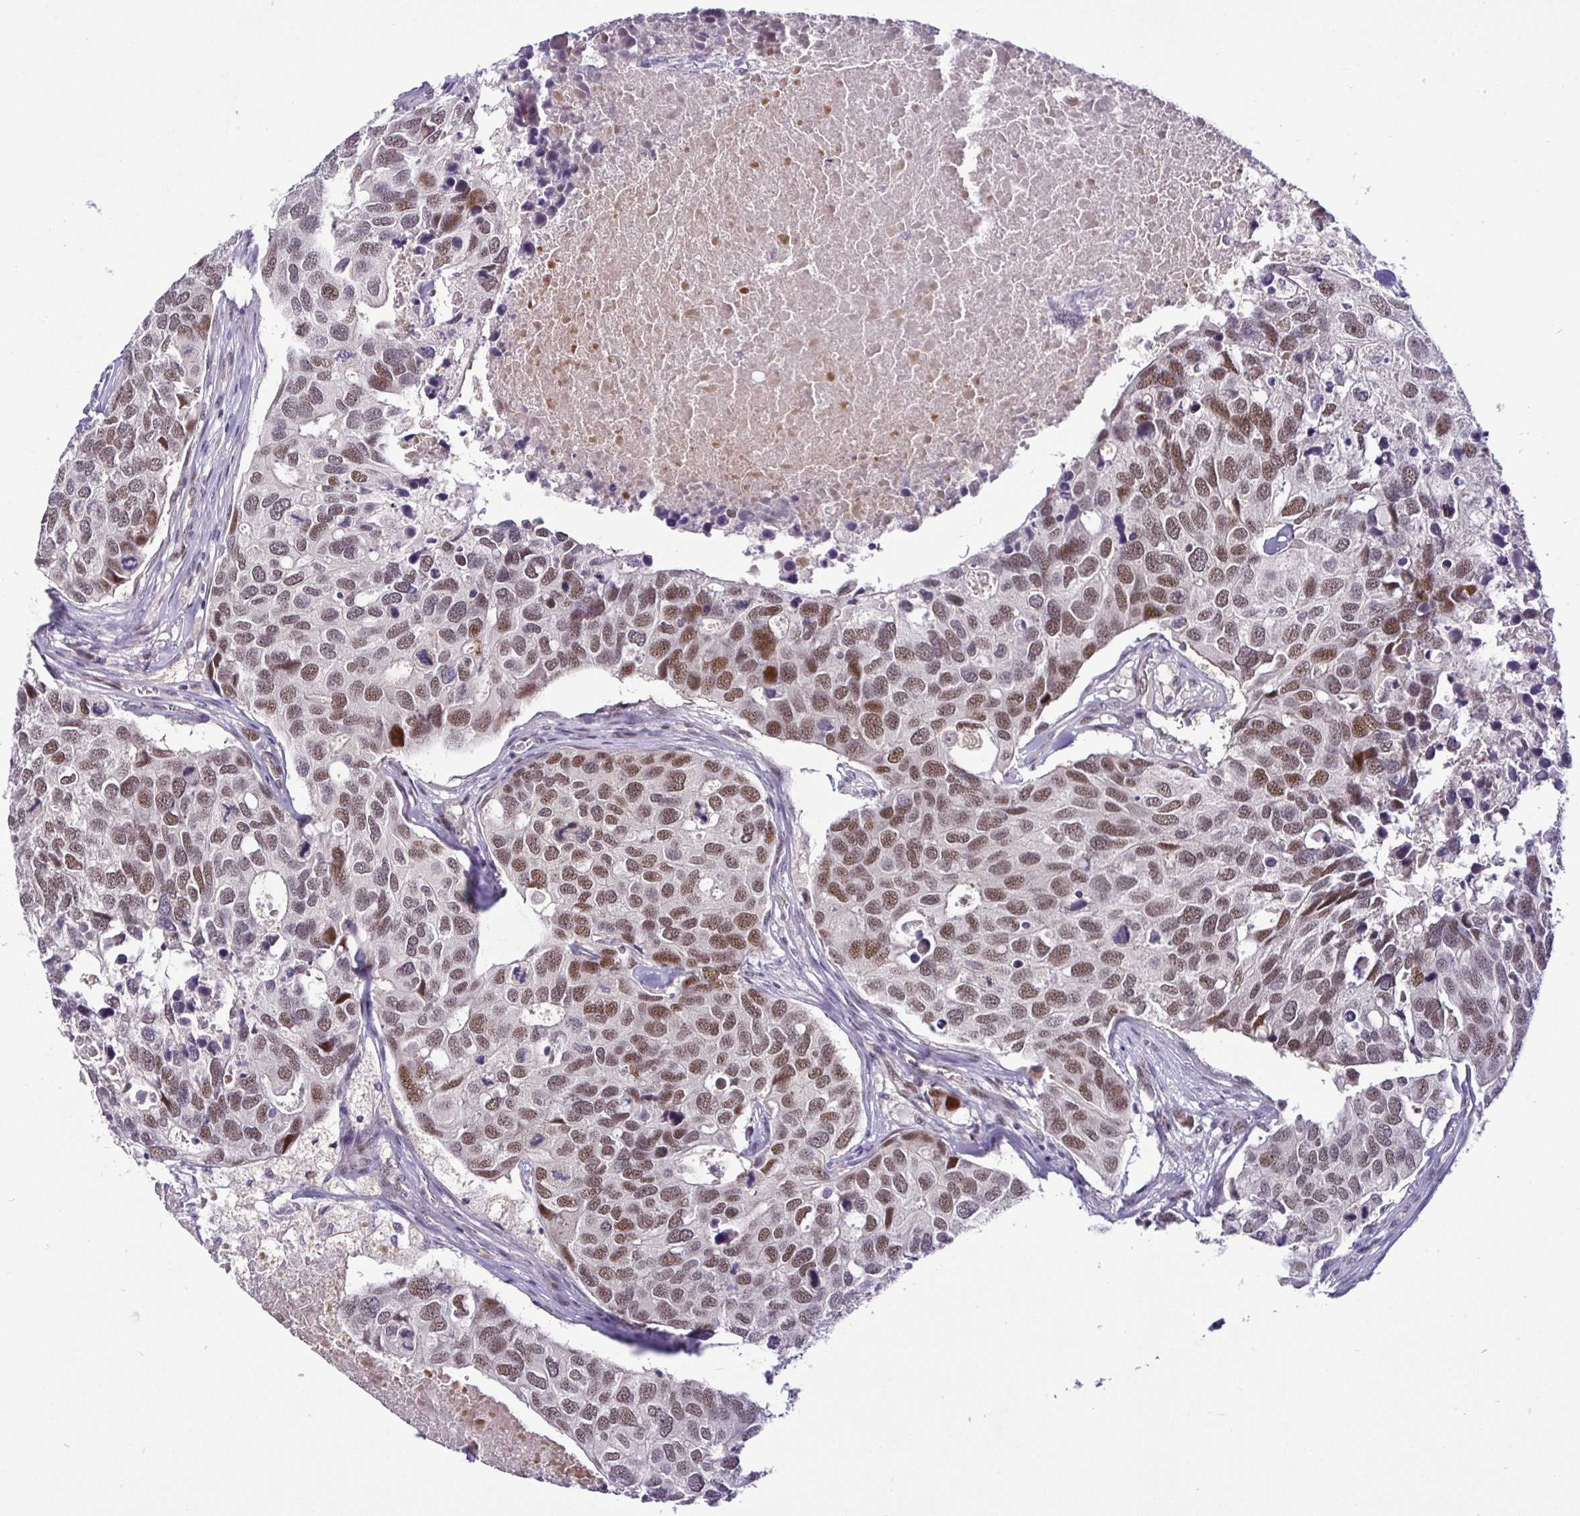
{"staining": {"intensity": "moderate", "quantity": "25%-75%", "location": "nuclear"}, "tissue": "breast cancer", "cell_type": "Tumor cells", "image_type": "cancer", "snomed": [{"axis": "morphology", "description": "Duct carcinoma"}, {"axis": "topography", "description": "Breast"}], "caption": "Breast intraductal carcinoma stained with a brown dye exhibits moderate nuclear positive expression in about 25%-75% of tumor cells.", "gene": "NUP188", "patient": {"sex": "female", "age": 83}}